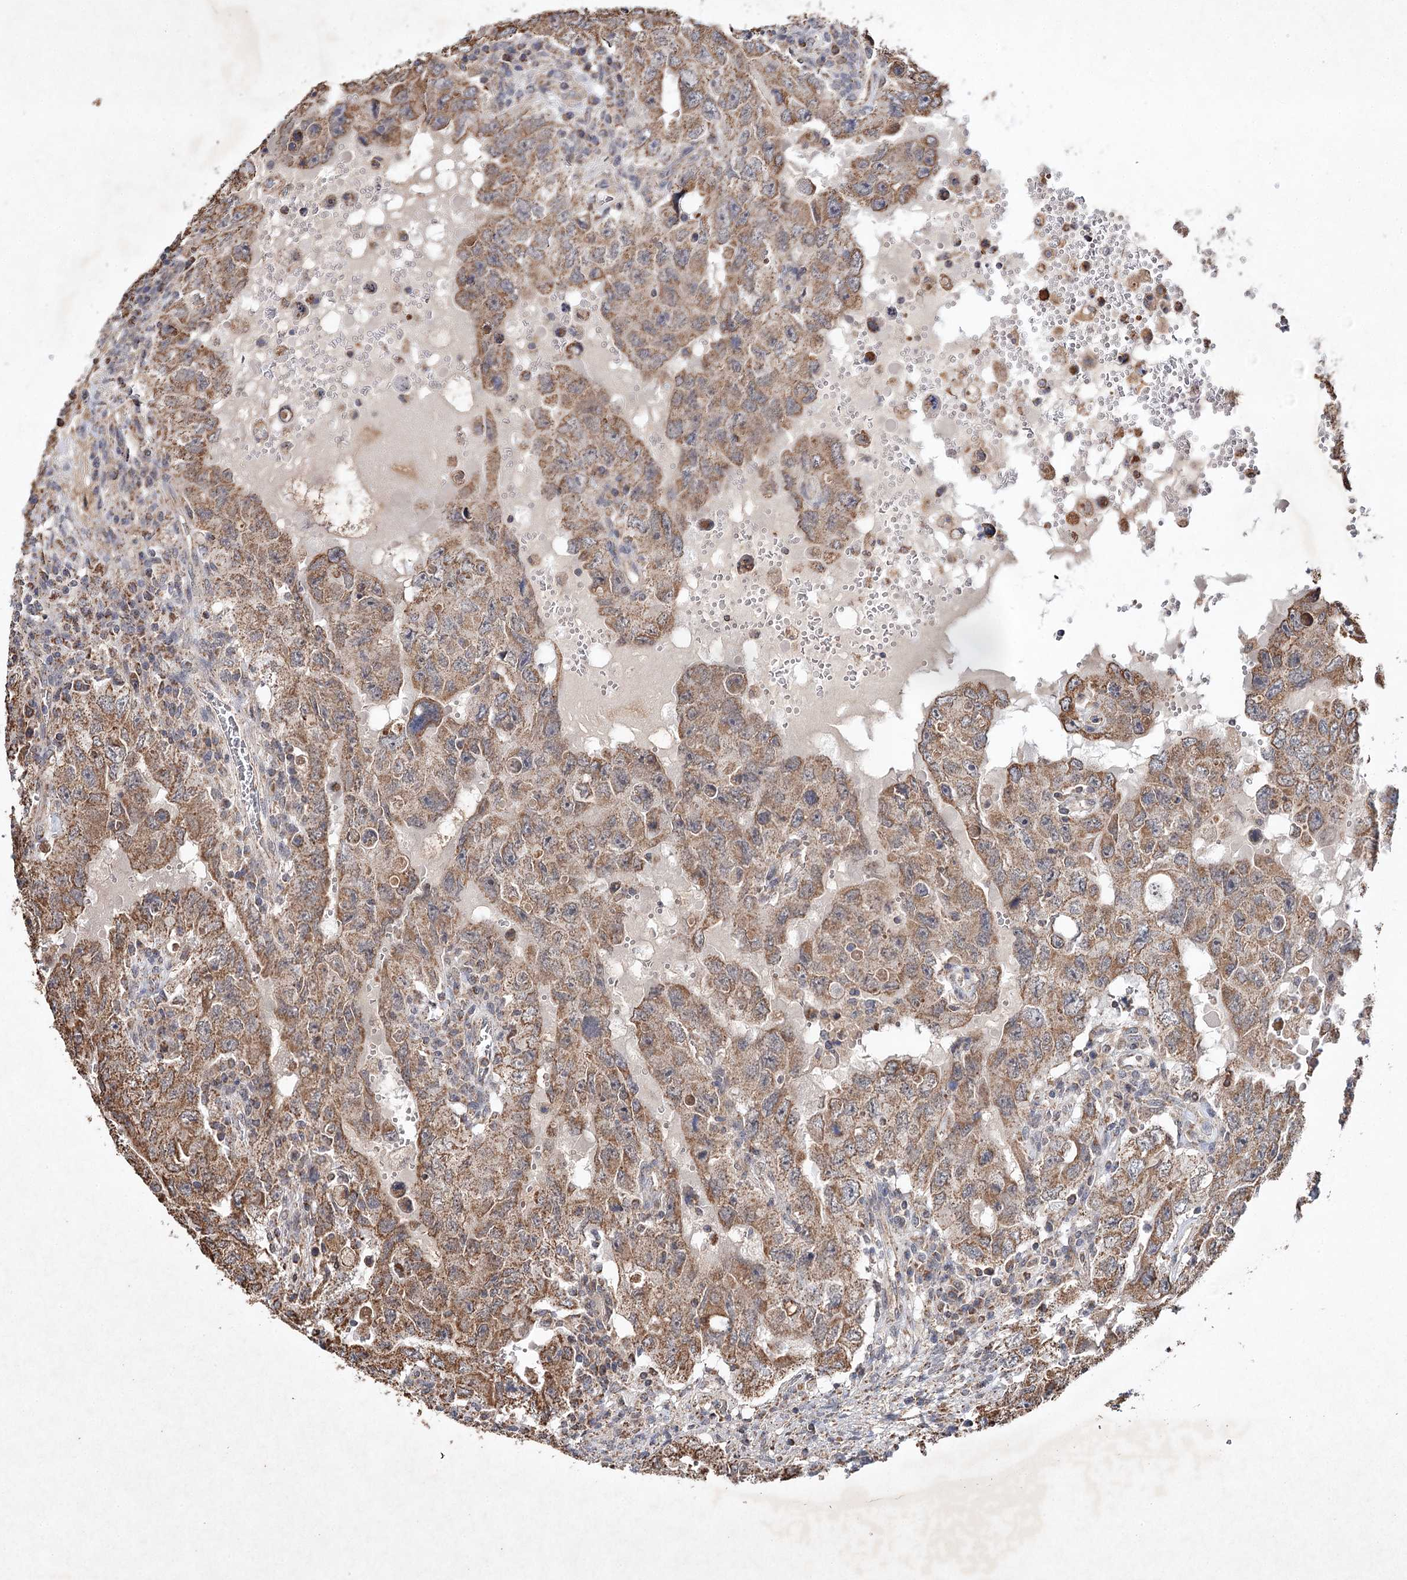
{"staining": {"intensity": "moderate", "quantity": ">75%", "location": "cytoplasmic/membranous"}, "tissue": "testis cancer", "cell_type": "Tumor cells", "image_type": "cancer", "snomed": [{"axis": "morphology", "description": "Carcinoma, Embryonal, NOS"}, {"axis": "topography", "description": "Testis"}], "caption": "This is an image of IHC staining of embryonal carcinoma (testis), which shows moderate expression in the cytoplasmic/membranous of tumor cells.", "gene": "PIK3CB", "patient": {"sex": "male", "age": 26}}